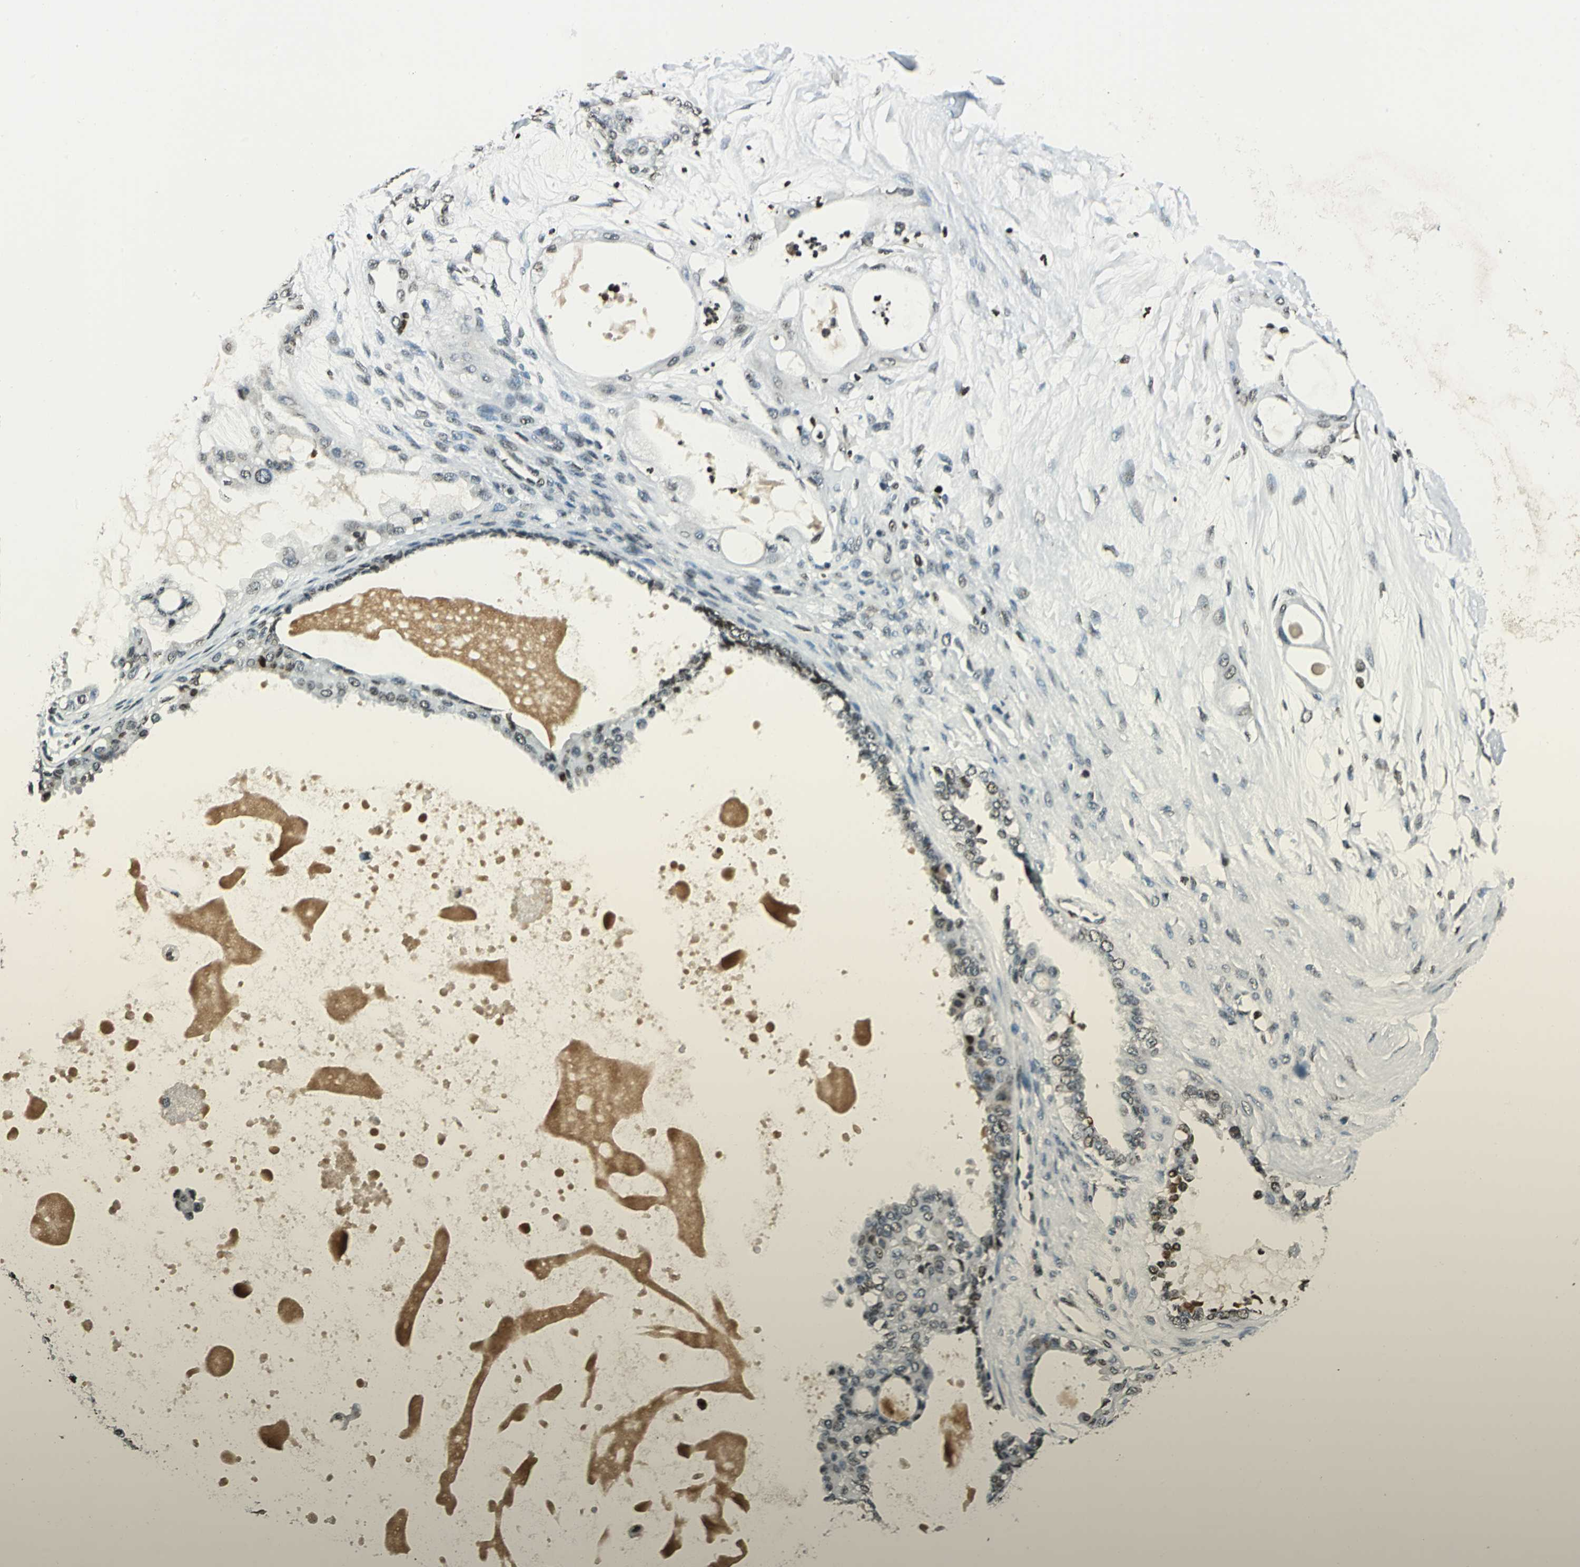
{"staining": {"intensity": "weak", "quantity": "25%-75%", "location": "nuclear"}, "tissue": "ovarian cancer", "cell_type": "Tumor cells", "image_type": "cancer", "snomed": [{"axis": "morphology", "description": "Carcinoma, NOS"}, {"axis": "morphology", "description": "Carcinoma, endometroid"}, {"axis": "topography", "description": "Ovary"}], "caption": "DAB (3,3'-diaminobenzidine) immunohistochemical staining of human ovarian cancer (carcinoma) demonstrates weak nuclear protein expression in approximately 25%-75% of tumor cells. The protein is shown in brown color, while the nuclei are stained blue.", "gene": "MCM4", "patient": {"sex": "female", "age": 50}}